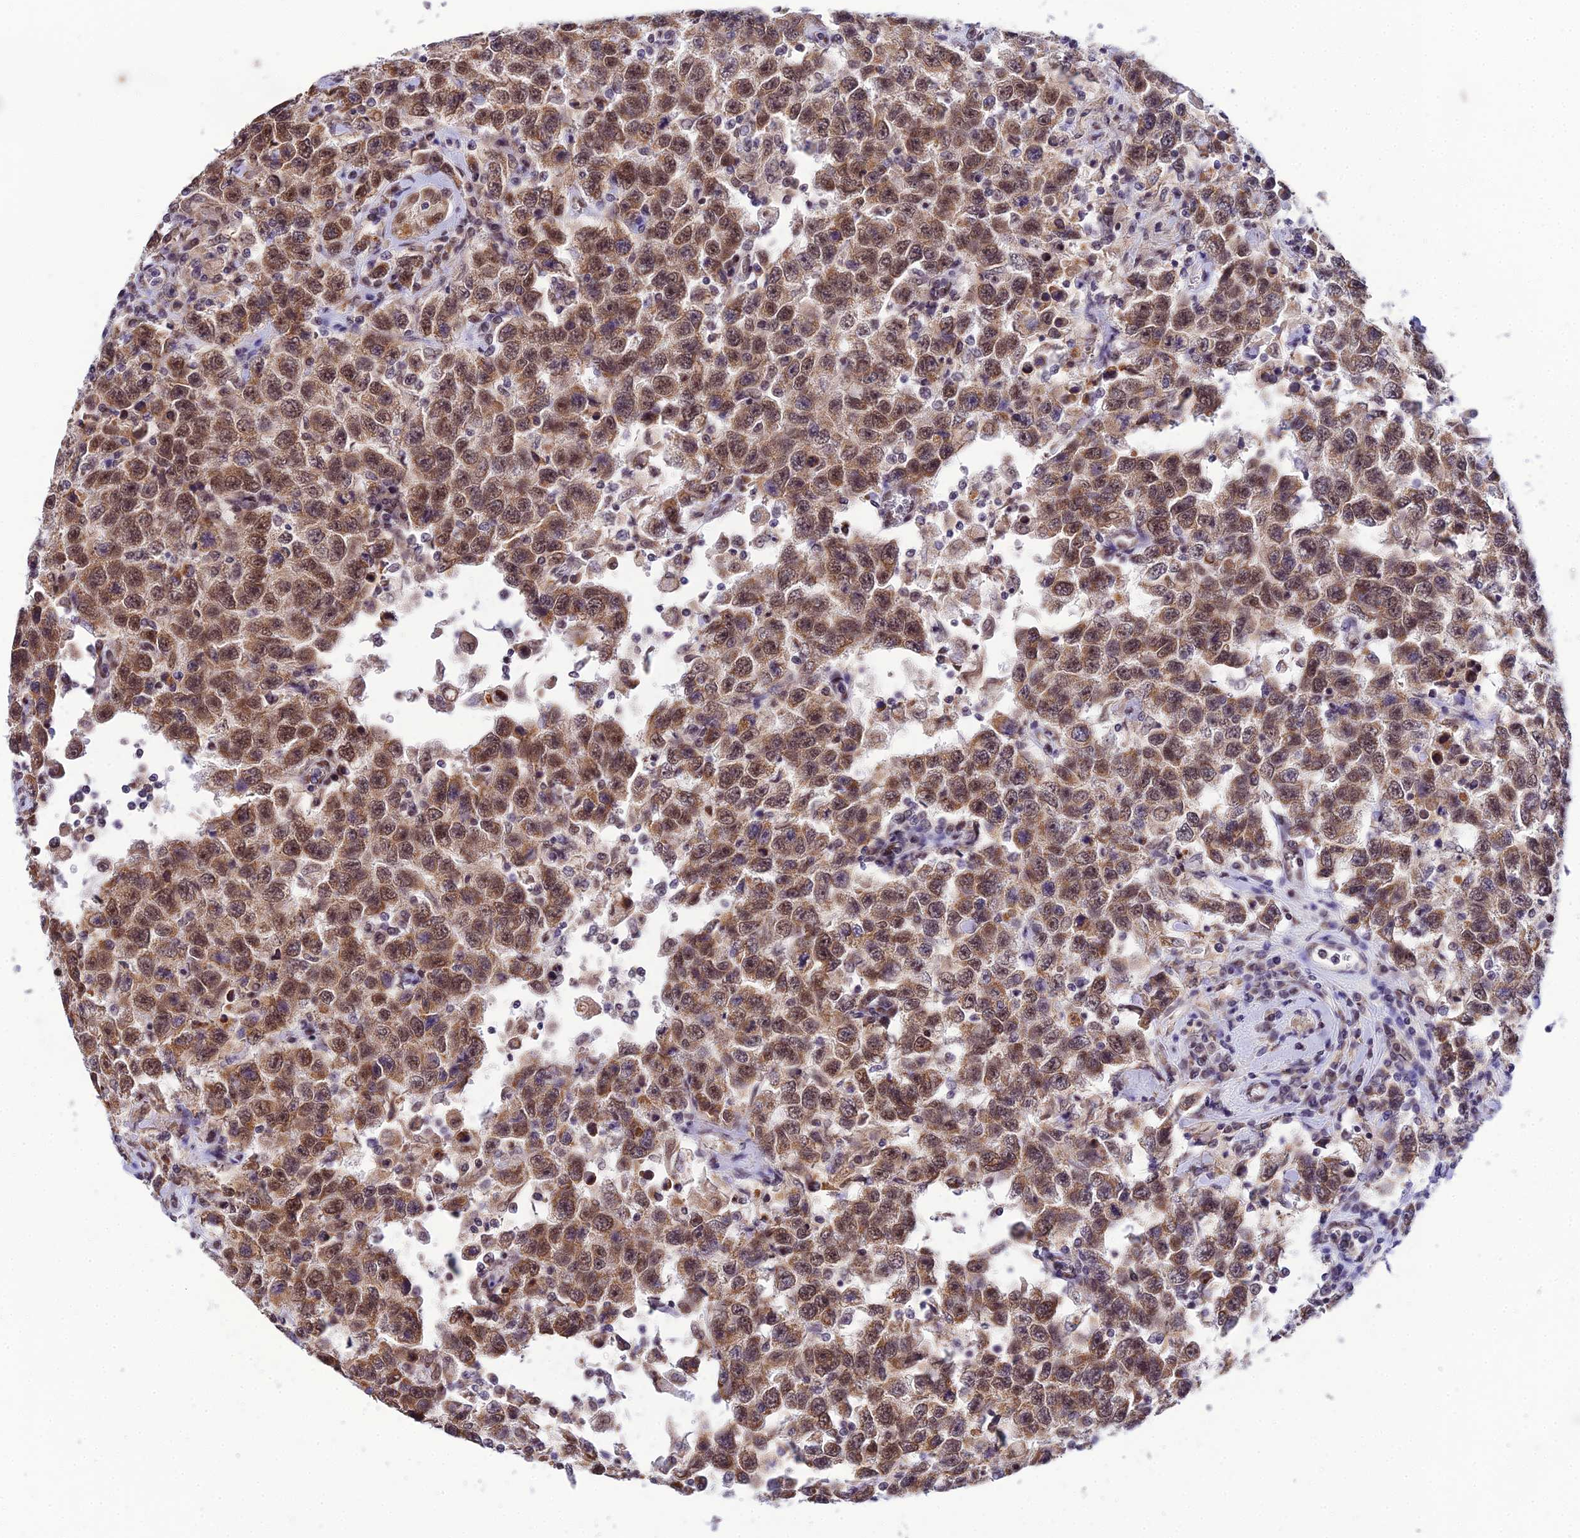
{"staining": {"intensity": "moderate", "quantity": ">75%", "location": "nuclear"}, "tissue": "testis cancer", "cell_type": "Tumor cells", "image_type": "cancer", "snomed": [{"axis": "morphology", "description": "Seminoma, NOS"}, {"axis": "topography", "description": "Testis"}], "caption": "Tumor cells display medium levels of moderate nuclear staining in about >75% of cells in seminoma (testis).", "gene": "C2orf49", "patient": {"sex": "male", "age": 41}}